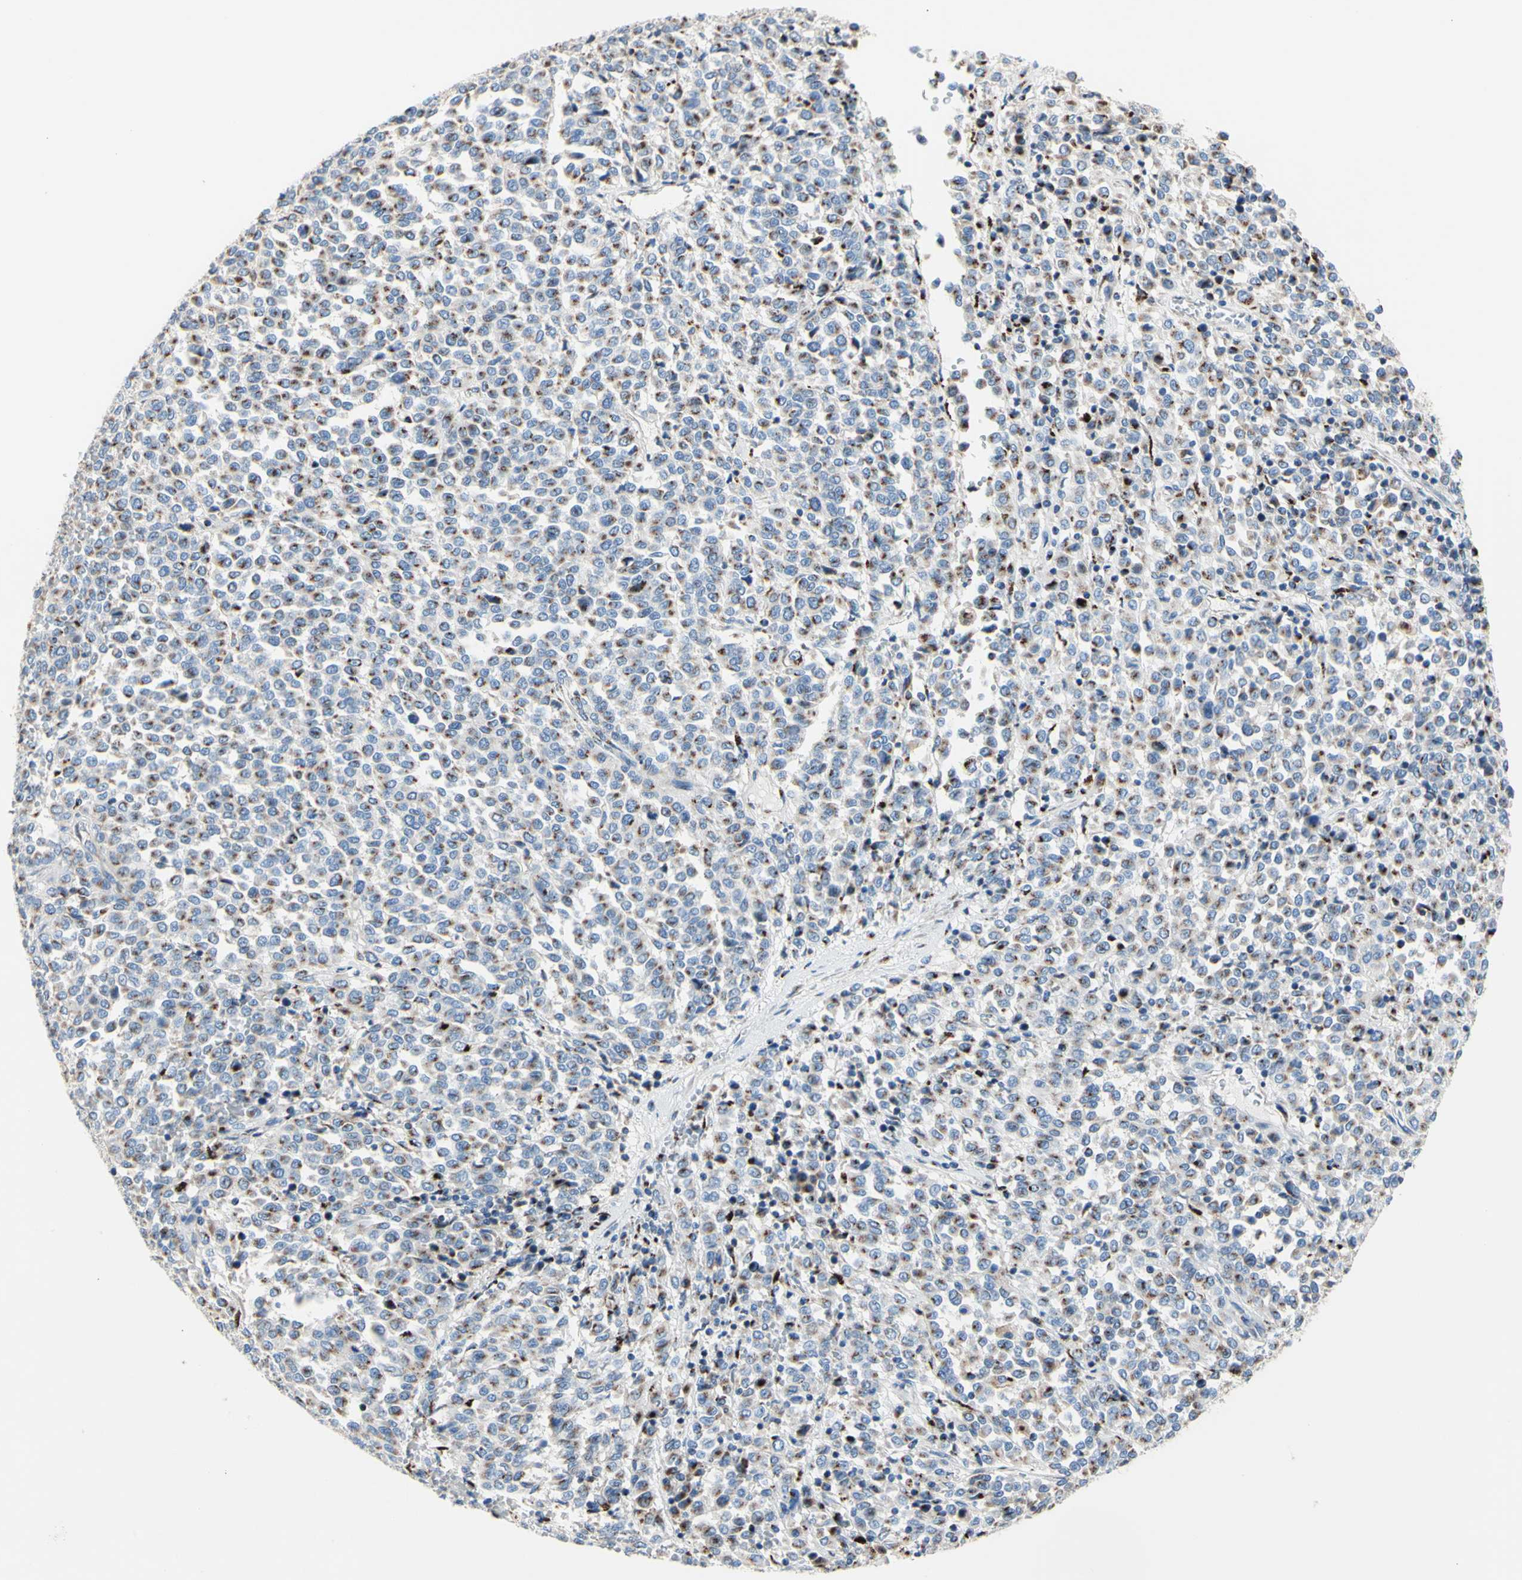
{"staining": {"intensity": "weak", "quantity": "25%-75%", "location": "cytoplasmic/membranous"}, "tissue": "melanoma", "cell_type": "Tumor cells", "image_type": "cancer", "snomed": [{"axis": "morphology", "description": "Malignant melanoma, Metastatic site"}, {"axis": "topography", "description": "Pancreas"}], "caption": "Protein analysis of melanoma tissue reveals weak cytoplasmic/membranous staining in approximately 25%-75% of tumor cells.", "gene": "GALNT2", "patient": {"sex": "female", "age": 30}}